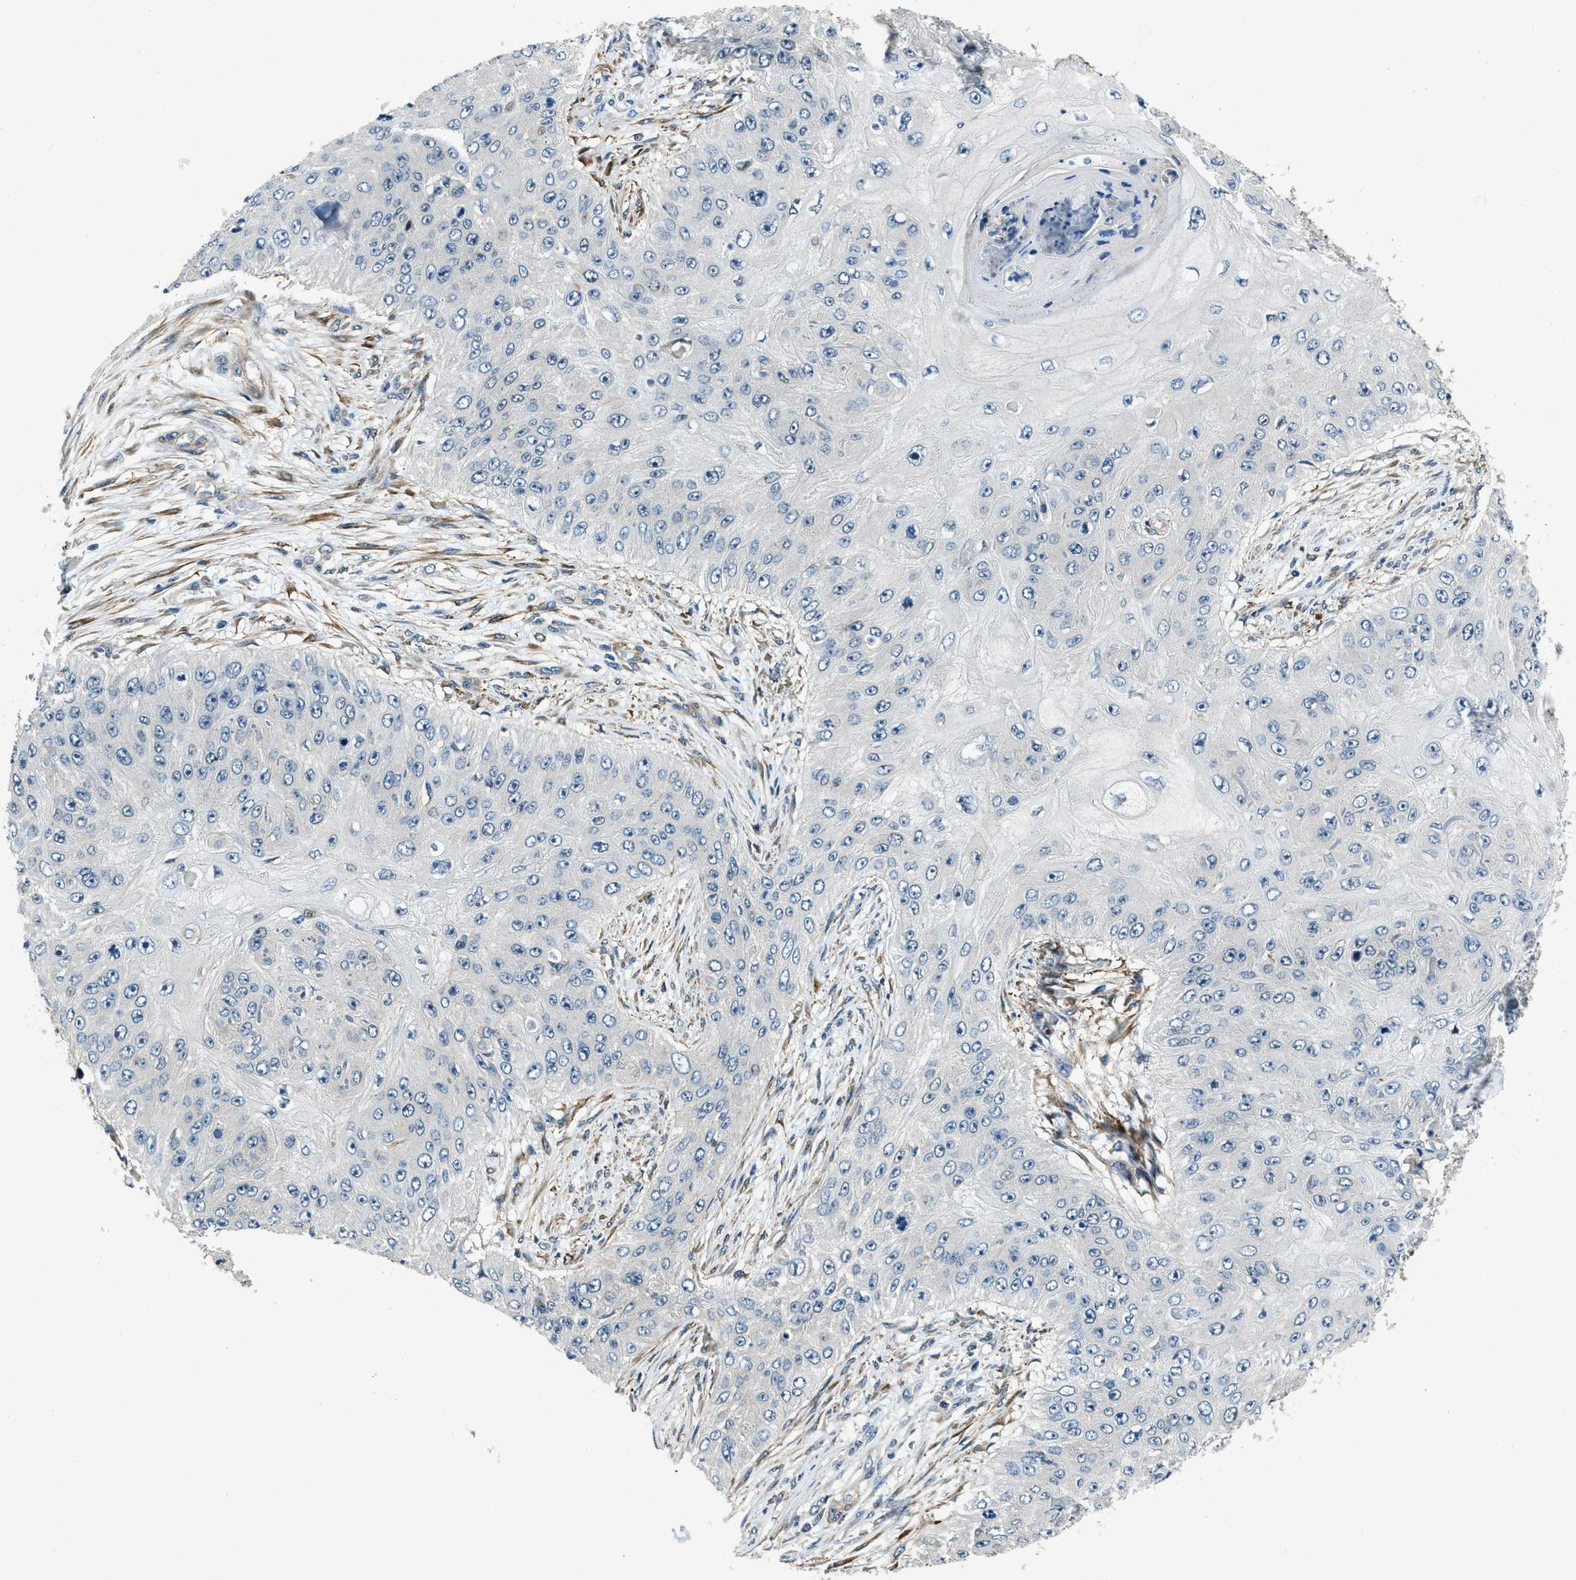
{"staining": {"intensity": "negative", "quantity": "none", "location": "none"}, "tissue": "skin cancer", "cell_type": "Tumor cells", "image_type": "cancer", "snomed": [{"axis": "morphology", "description": "Squamous cell carcinoma, NOS"}, {"axis": "topography", "description": "Skin"}], "caption": "IHC image of neoplastic tissue: skin cancer stained with DAB (3,3'-diaminobenzidine) reveals no significant protein staining in tumor cells. (DAB (3,3'-diaminobenzidine) immunohistochemistry, high magnification).", "gene": "NUDCD3", "patient": {"sex": "female", "age": 80}}